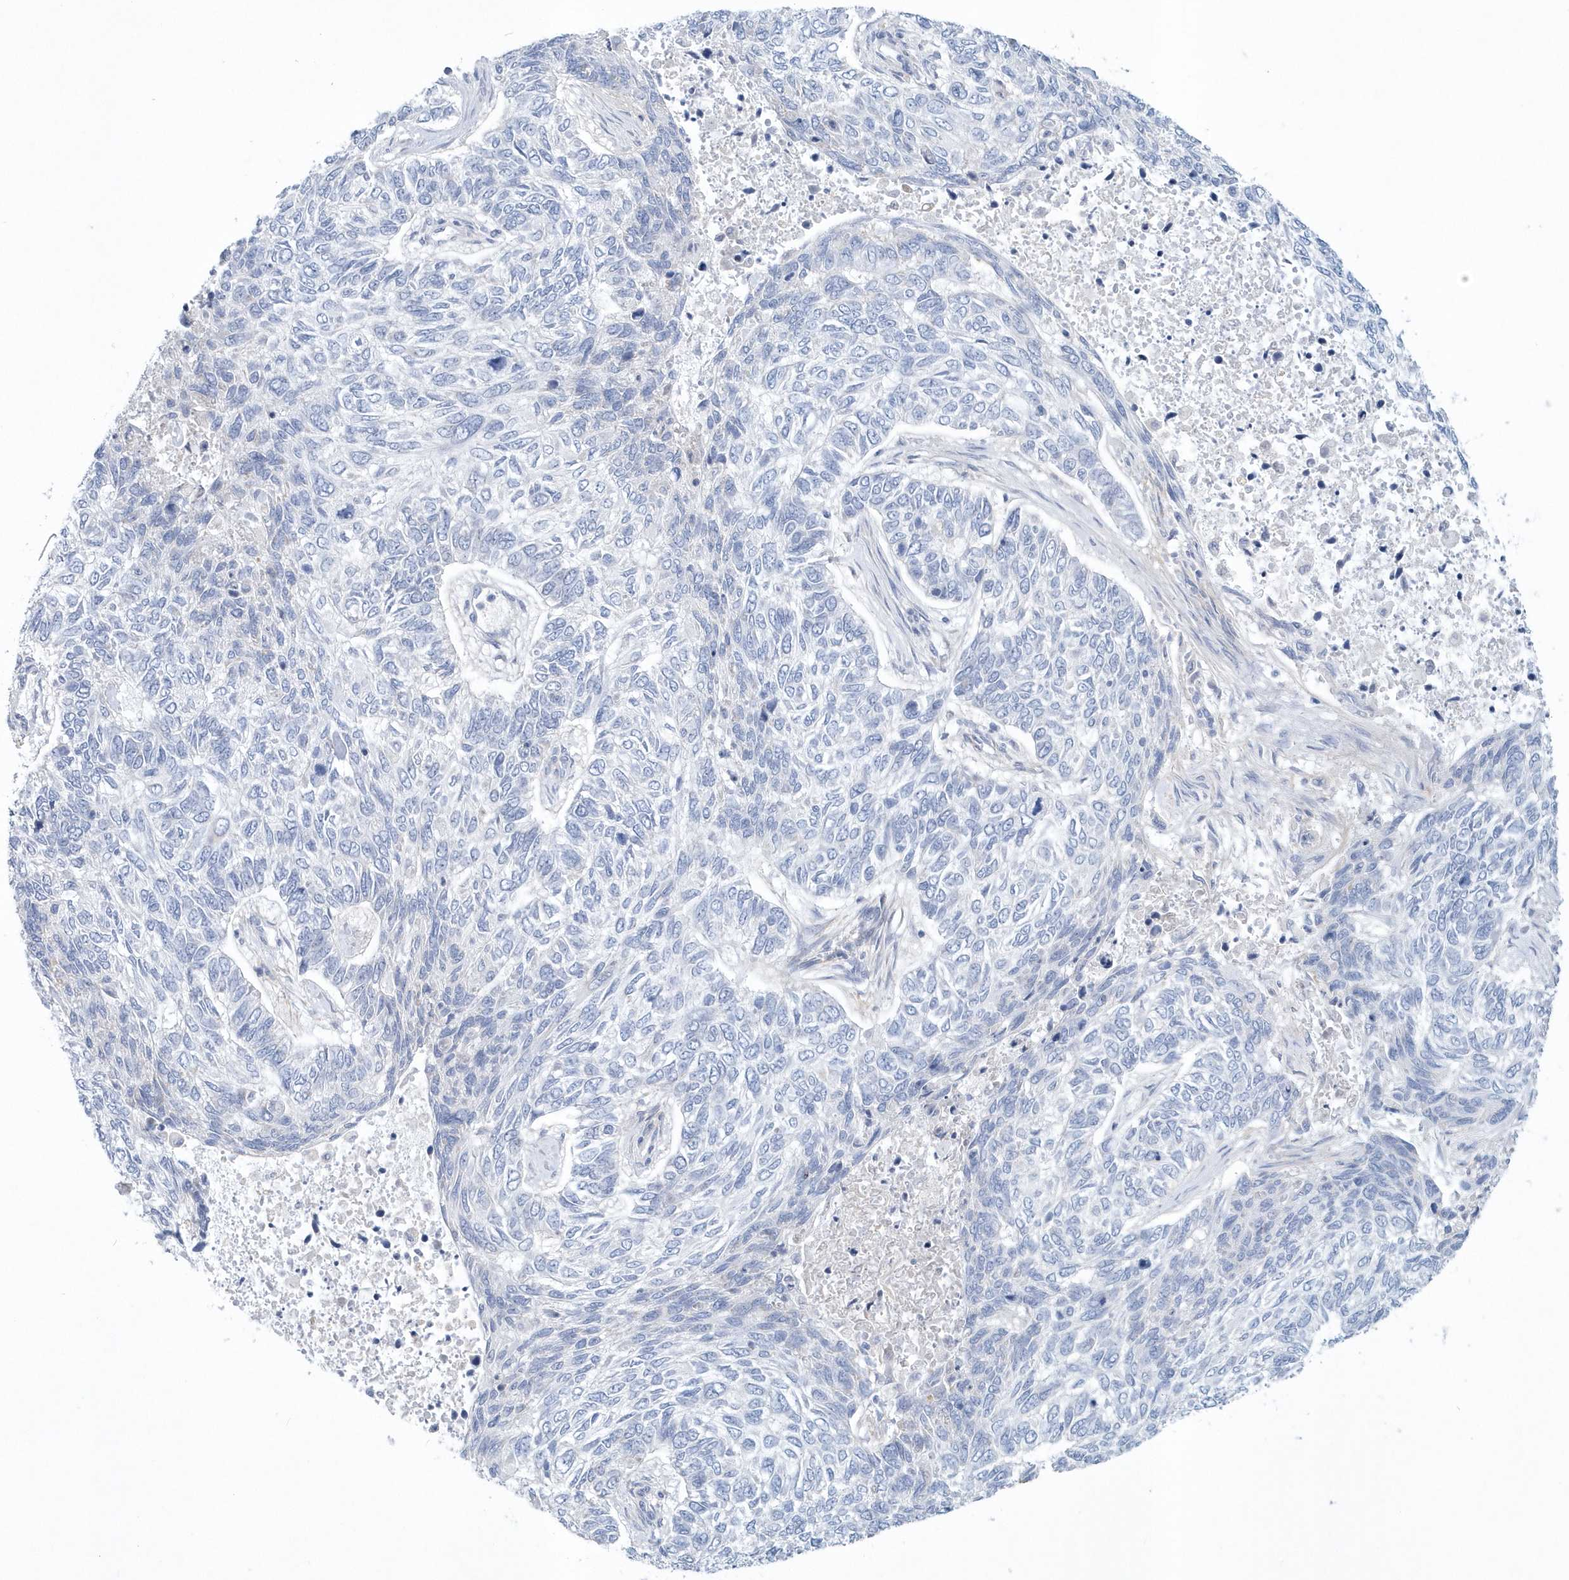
{"staining": {"intensity": "negative", "quantity": "none", "location": "none"}, "tissue": "skin cancer", "cell_type": "Tumor cells", "image_type": "cancer", "snomed": [{"axis": "morphology", "description": "Basal cell carcinoma"}, {"axis": "topography", "description": "Skin"}], "caption": "A high-resolution image shows immunohistochemistry staining of basal cell carcinoma (skin), which reveals no significant positivity in tumor cells.", "gene": "SPATA18", "patient": {"sex": "female", "age": 65}}